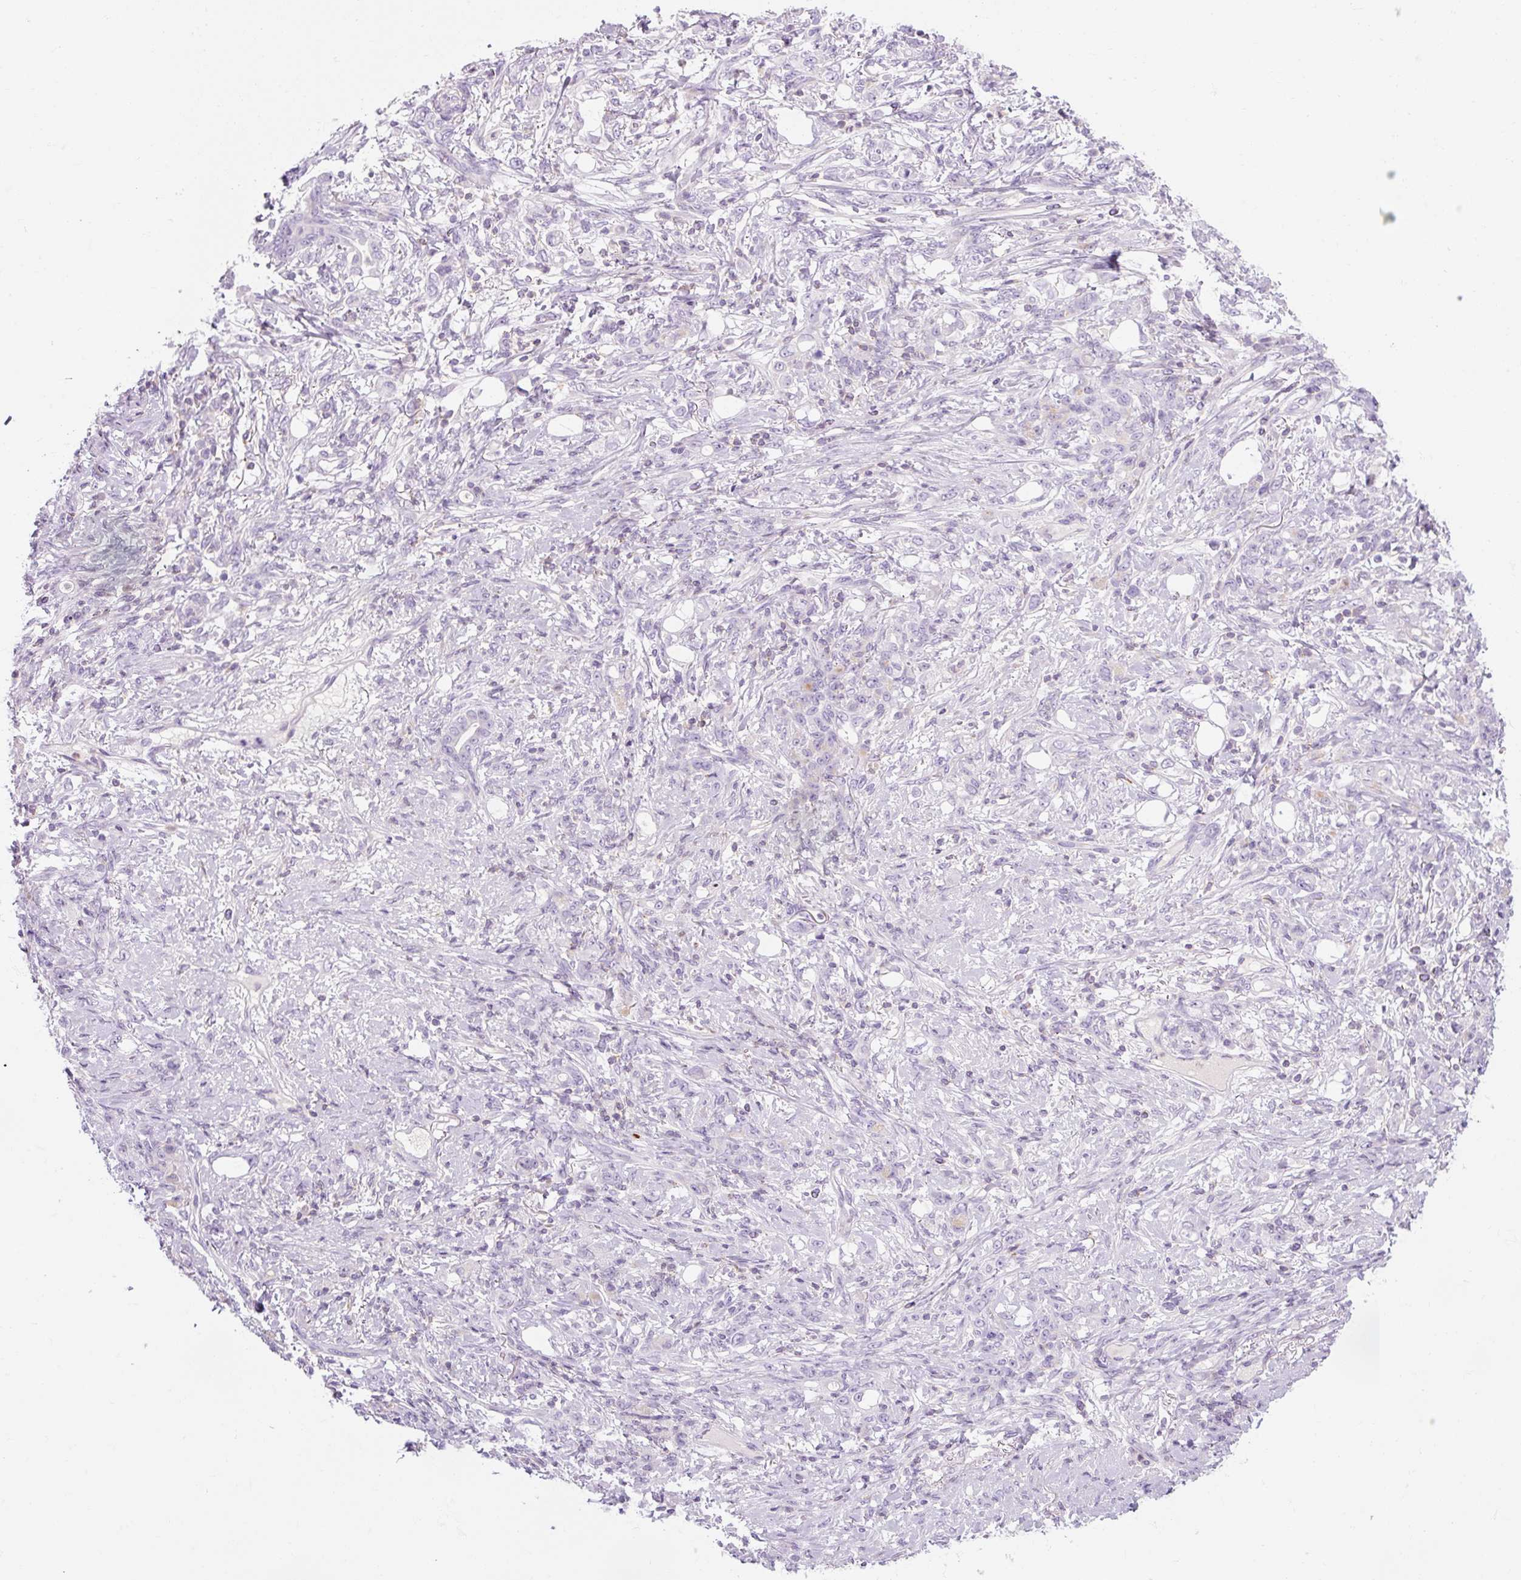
{"staining": {"intensity": "negative", "quantity": "none", "location": "none"}, "tissue": "stomach cancer", "cell_type": "Tumor cells", "image_type": "cancer", "snomed": [{"axis": "morphology", "description": "Adenocarcinoma, NOS"}, {"axis": "topography", "description": "Stomach"}], "caption": "An immunohistochemistry (IHC) photomicrograph of stomach adenocarcinoma is shown. There is no staining in tumor cells of stomach adenocarcinoma.", "gene": "TIGD2", "patient": {"sex": "female", "age": 79}}